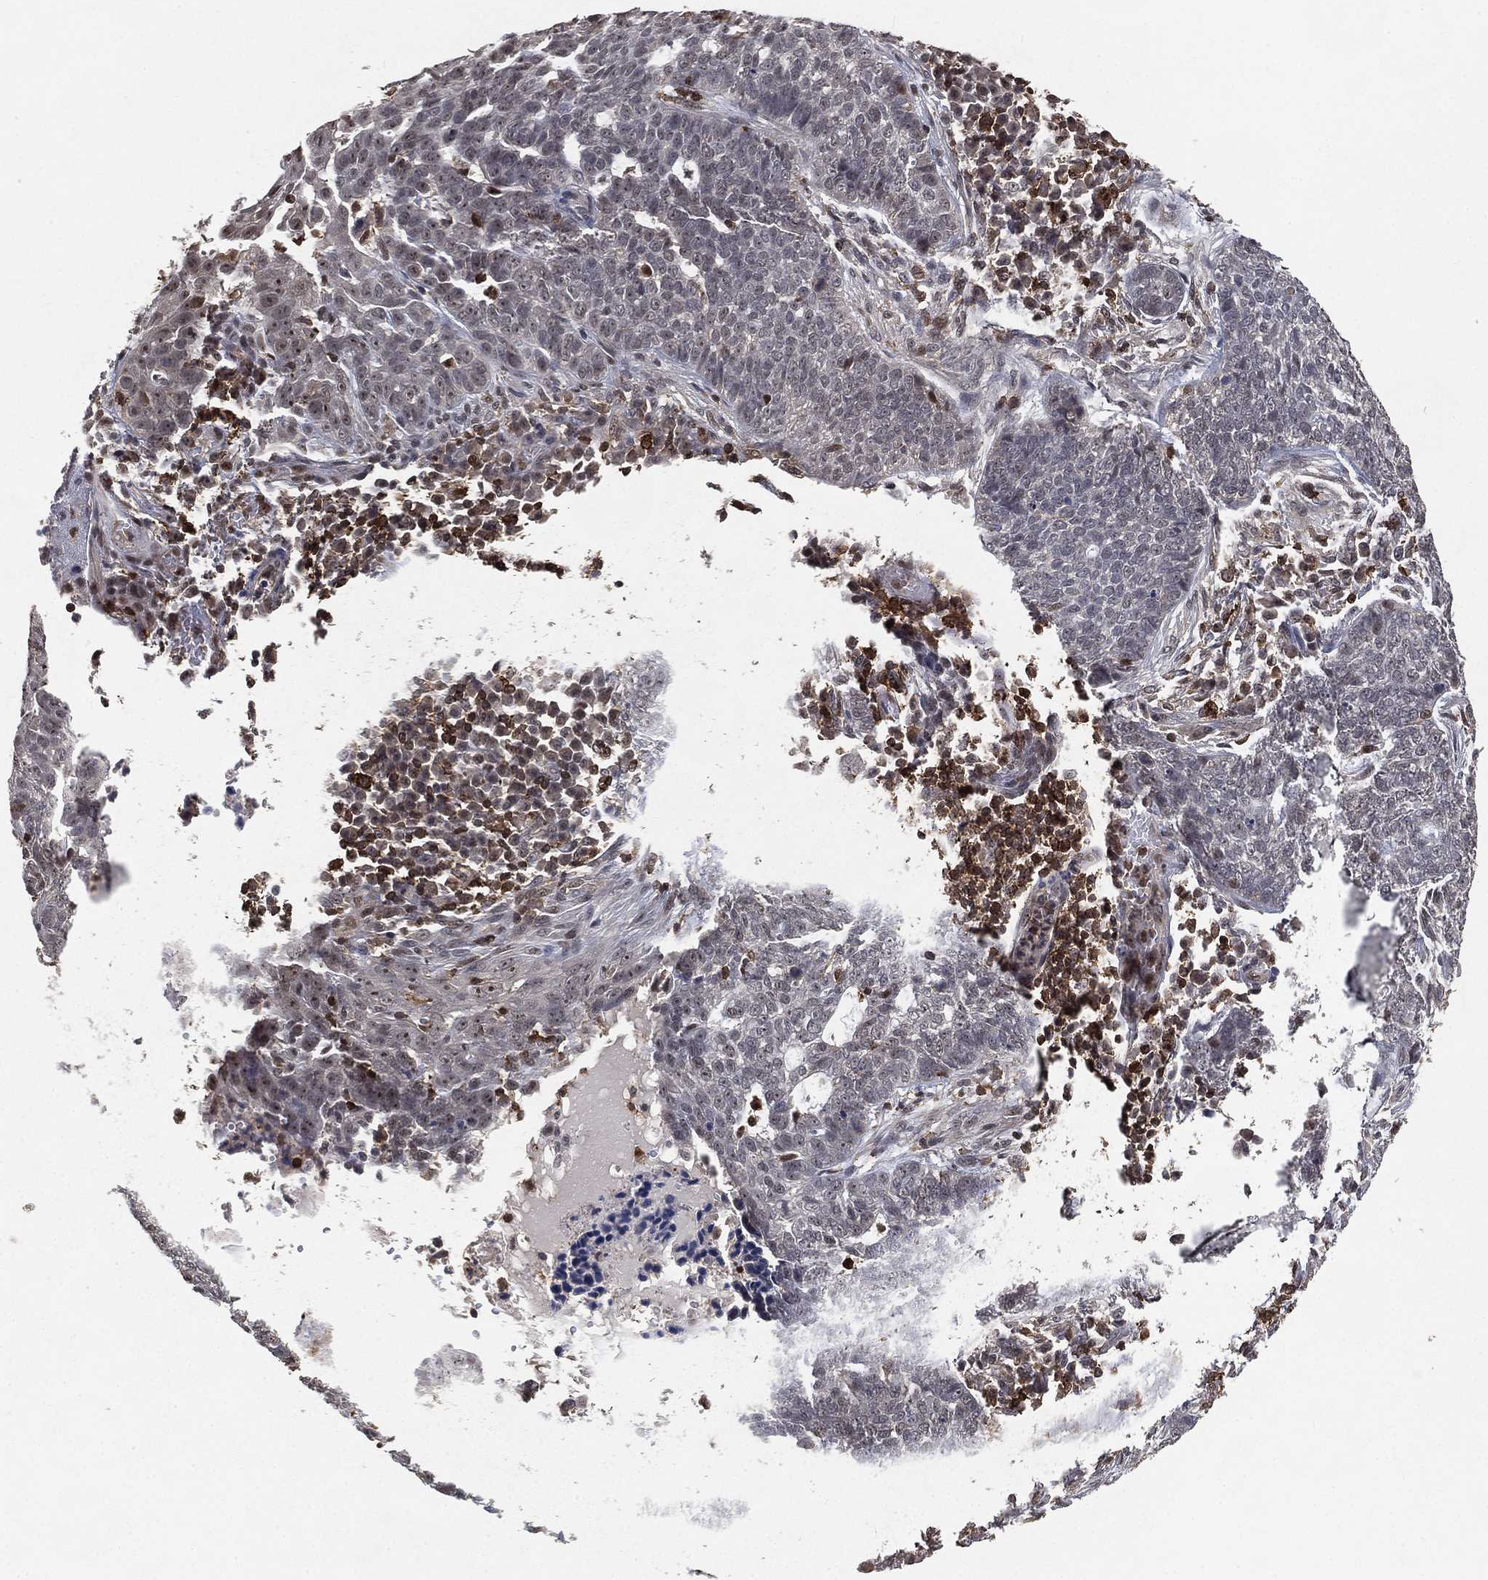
{"staining": {"intensity": "negative", "quantity": "none", "location": "none"}, "tissue": "skin cancer", "cell_type": "Tumor cells", "image_type": "cancer", "snomed": [{"axis": "morphology", "description": "Basal cell carcinoma"}, {"axis": "topography", "description": "Skin"}], "caption": "Tumor cells show no significant expression in skin cancer (basal cell carcinoma).", "gene": "WDR26", "patient": {"sex": "female", "age": 69}}